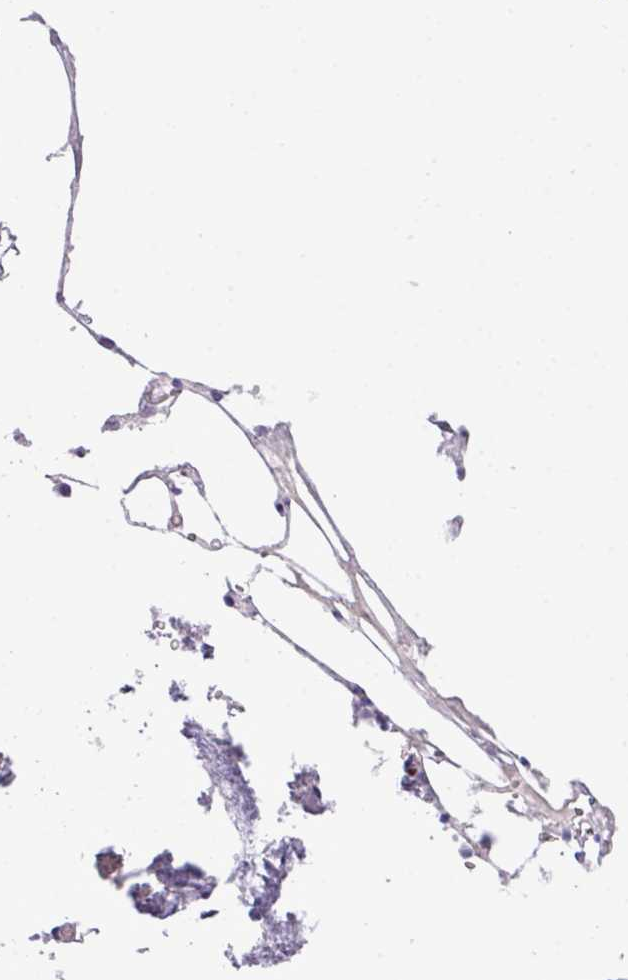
{"staining": {"intensity": "strong", "quantity": "25%-75%", "location": "cytoplasmic/membranous,nuclear"}, "tissue": "bone marrow", "cell_type": "Hematopoietic cells", "image_type": "normal", "snomed": [{"axis": "morphology", "description": "Normal tissue, NOS"}, {"axis": "topography", "description": "Bone marrow"}], "caption": "This histopathology image reveals IHC staining of normal bone marrow, with high strong cytoplasmic/membranous,nuclear positivity in approximately 25%-75% of hematopoietic cells.", "gene": "RCAN2", "patient": {"sex": "male", "age": 54}}